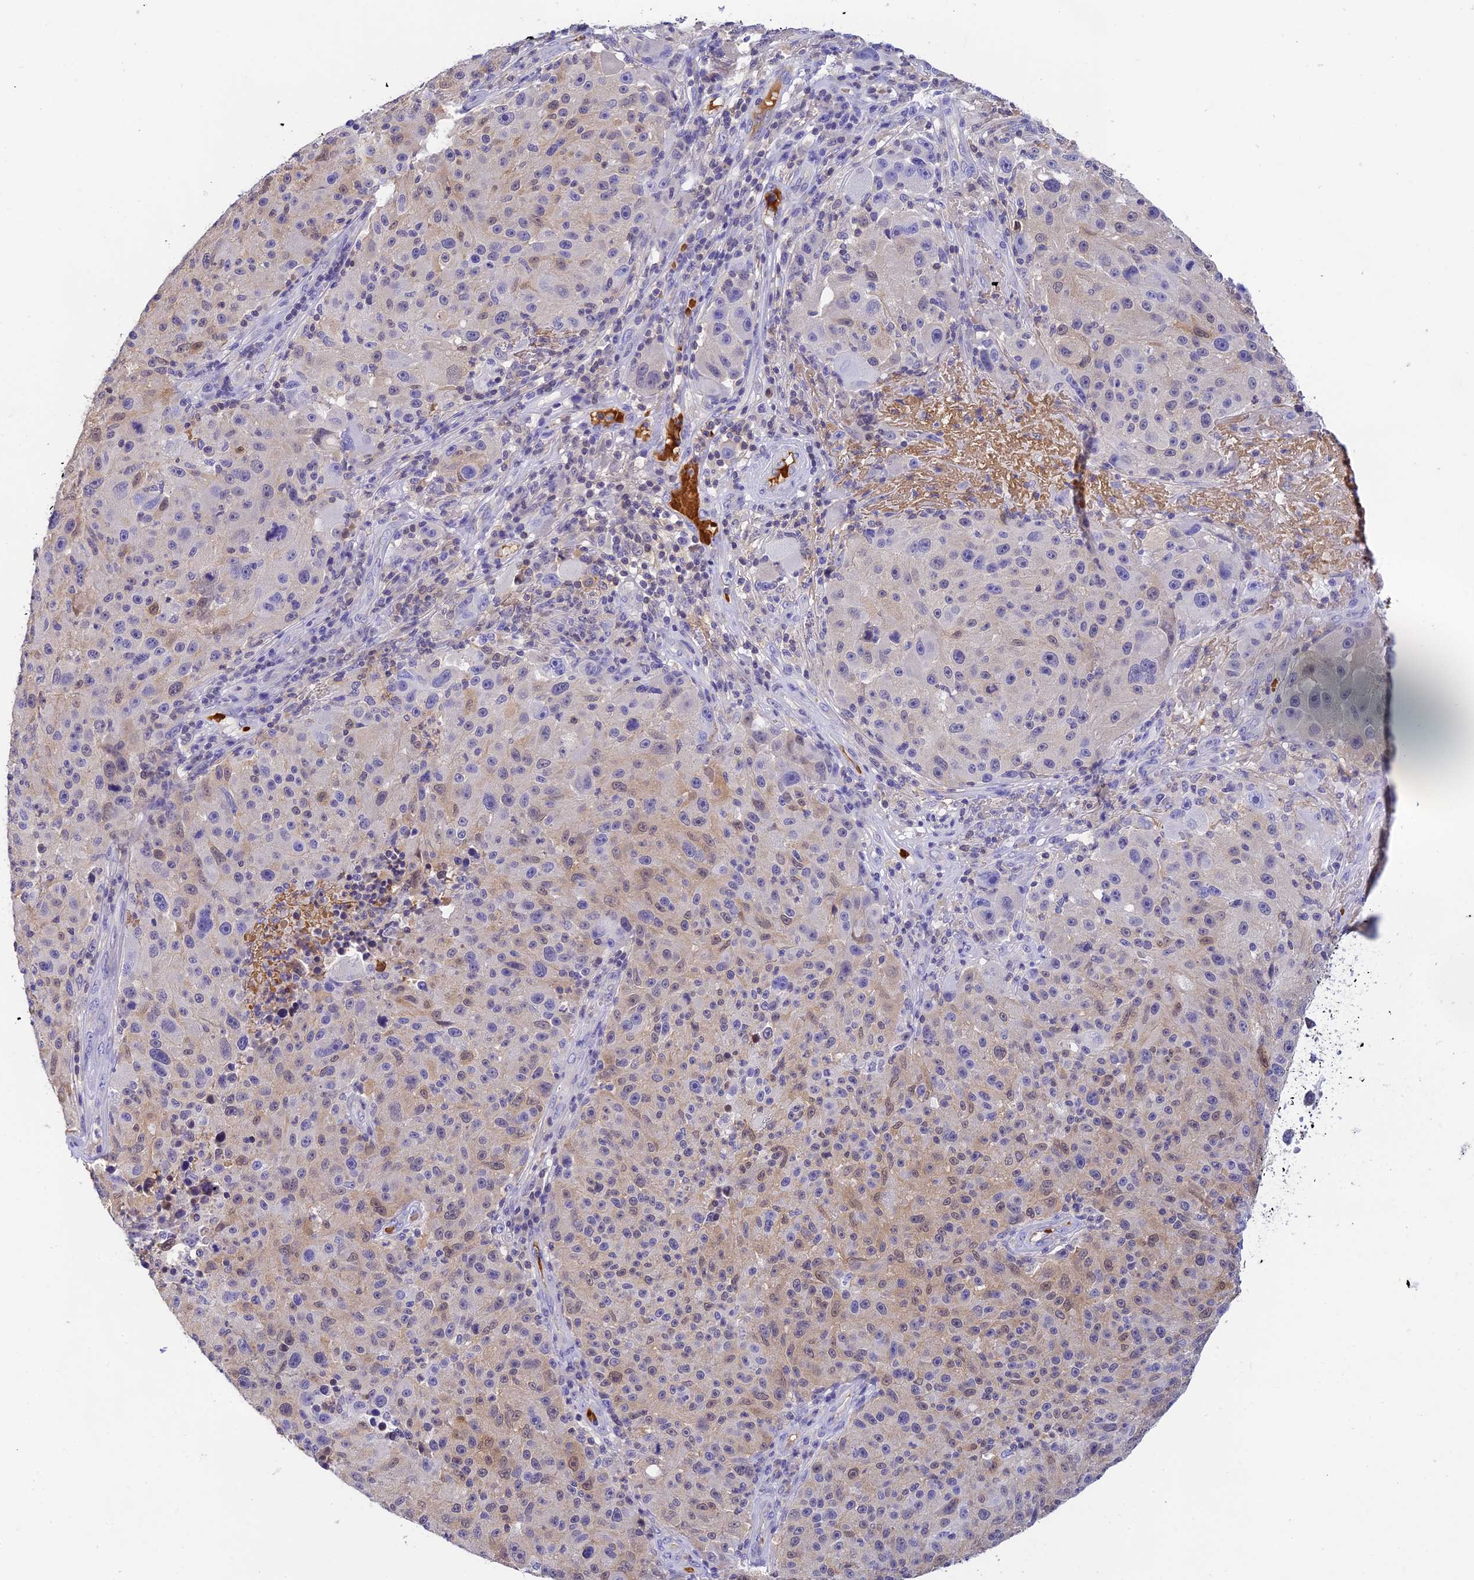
{"staining": {"intensity": "weak", "quantity": "25%-75%", "location": "cytoplasmic/membranous"}, "tissue": "melanoma", "cell_type": "Tumor cells", "image_type": "cancer", "snomed": [{"axis": "morphology", "description": "Malignant melanoma, NOS"}, {"axis": "topography", "description": "Skin"}], "caption": "Weak cytoplasmic/membranous staining for a protein is seen in about 25%-75% of tumor cells of malignant melanoma using immunohistochemistry (IHC).", "gene": "HDHD2", "patient": {"sex": "male", "age": 53}}